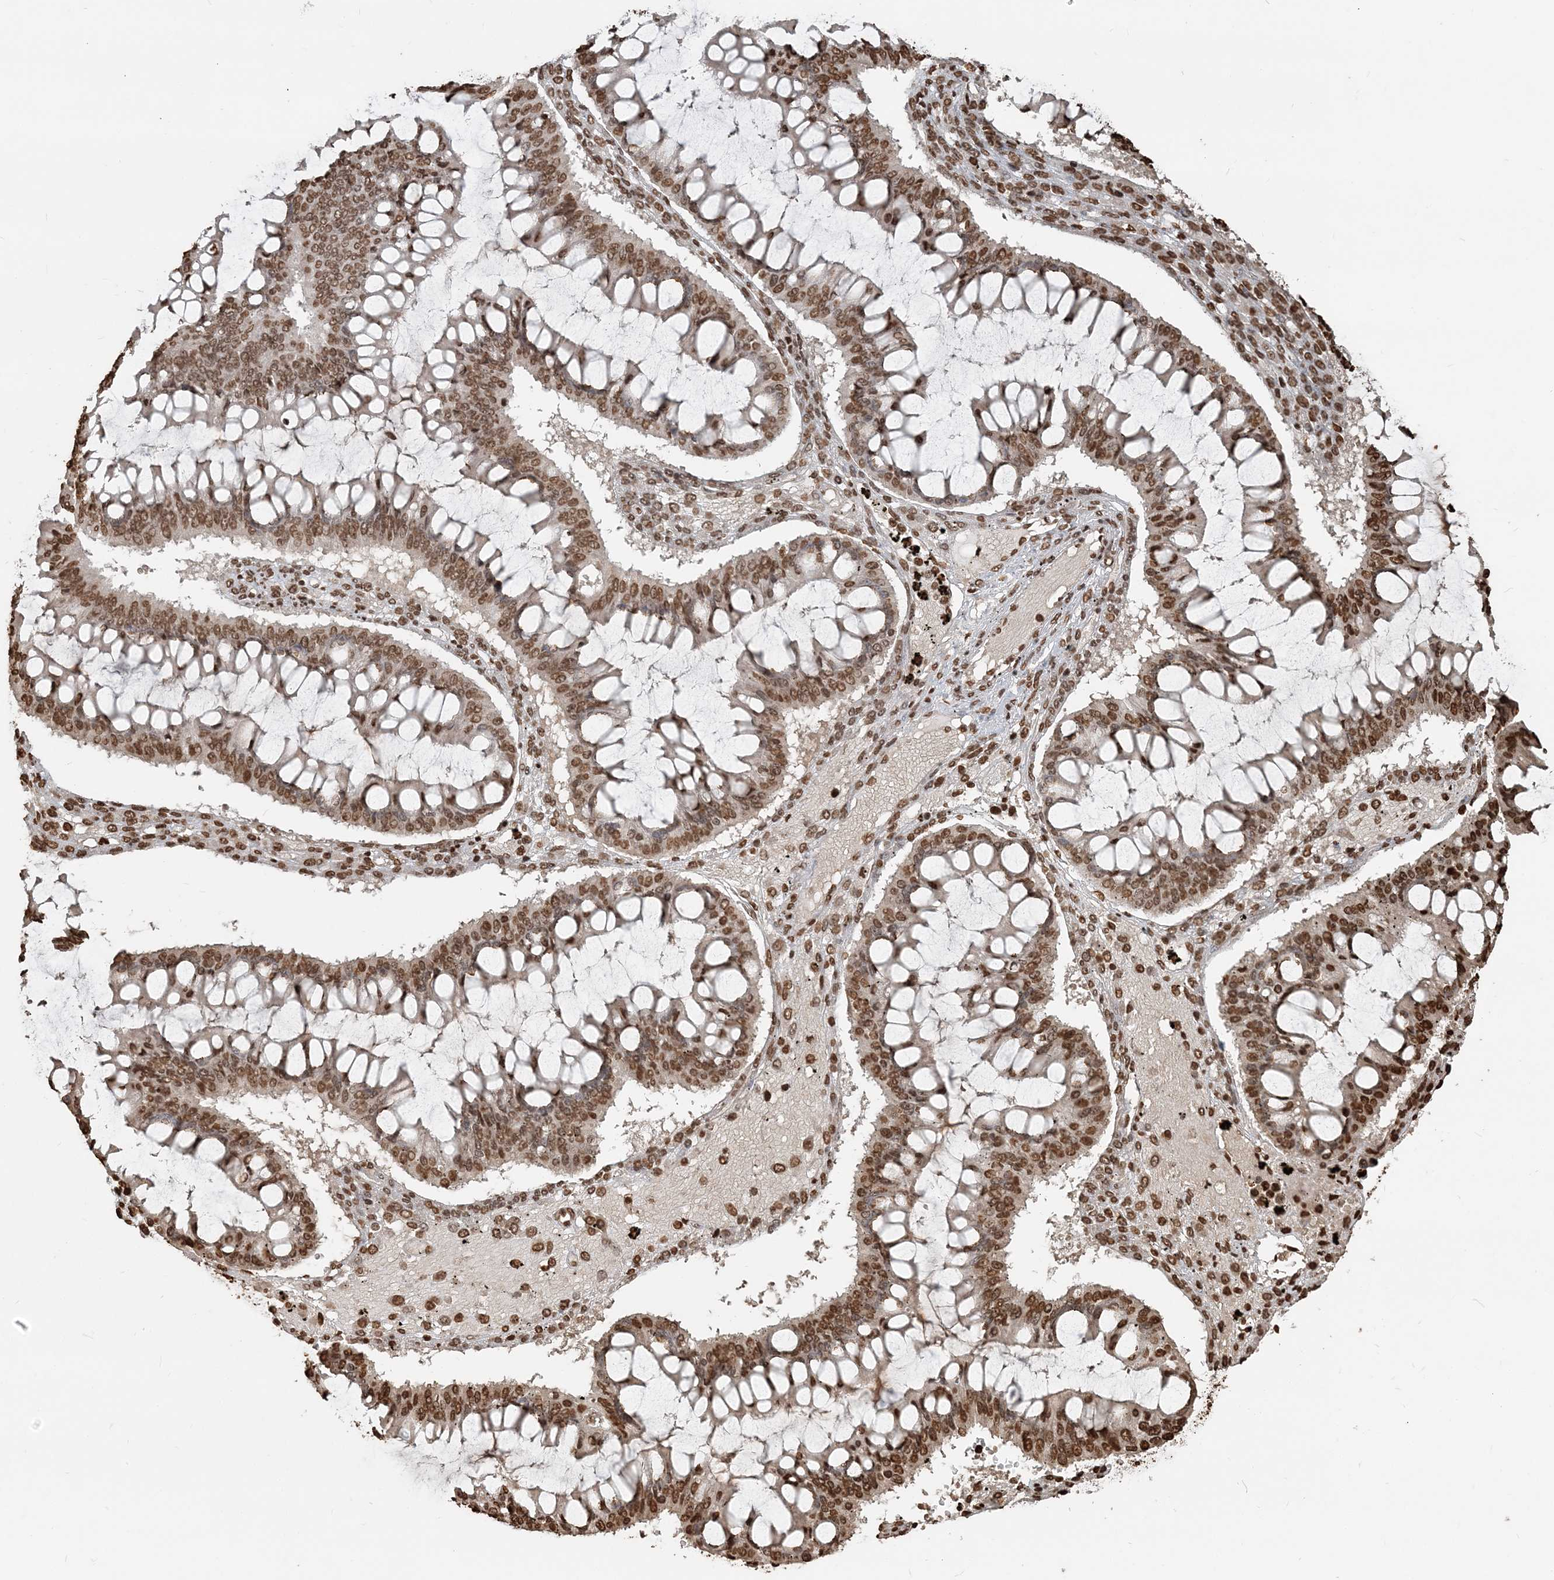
{"staining": {"intensity": "moderate", "quantity": ">75%", "location": "nuclear"}, "tissue": "ovarian cancer", "cell_type": "Tumor cells", "image_type": "cancer", "snomed": [{"axis": "morphology", "description": "Cystadenocarcinoma, mucinous, NOS"}, {"axis": "topography", "description": "Ovary"}], "caption": "IHC (DAB (3,3'-diaminobenzidine)) staining of human mucinous cystadenocarcinoma (ovarian) shows moderate nuclear protein staining in approximately >75% of tumor cells.", "gene": "H3-3B", "patient": {"sex": "female", "age": 73}}